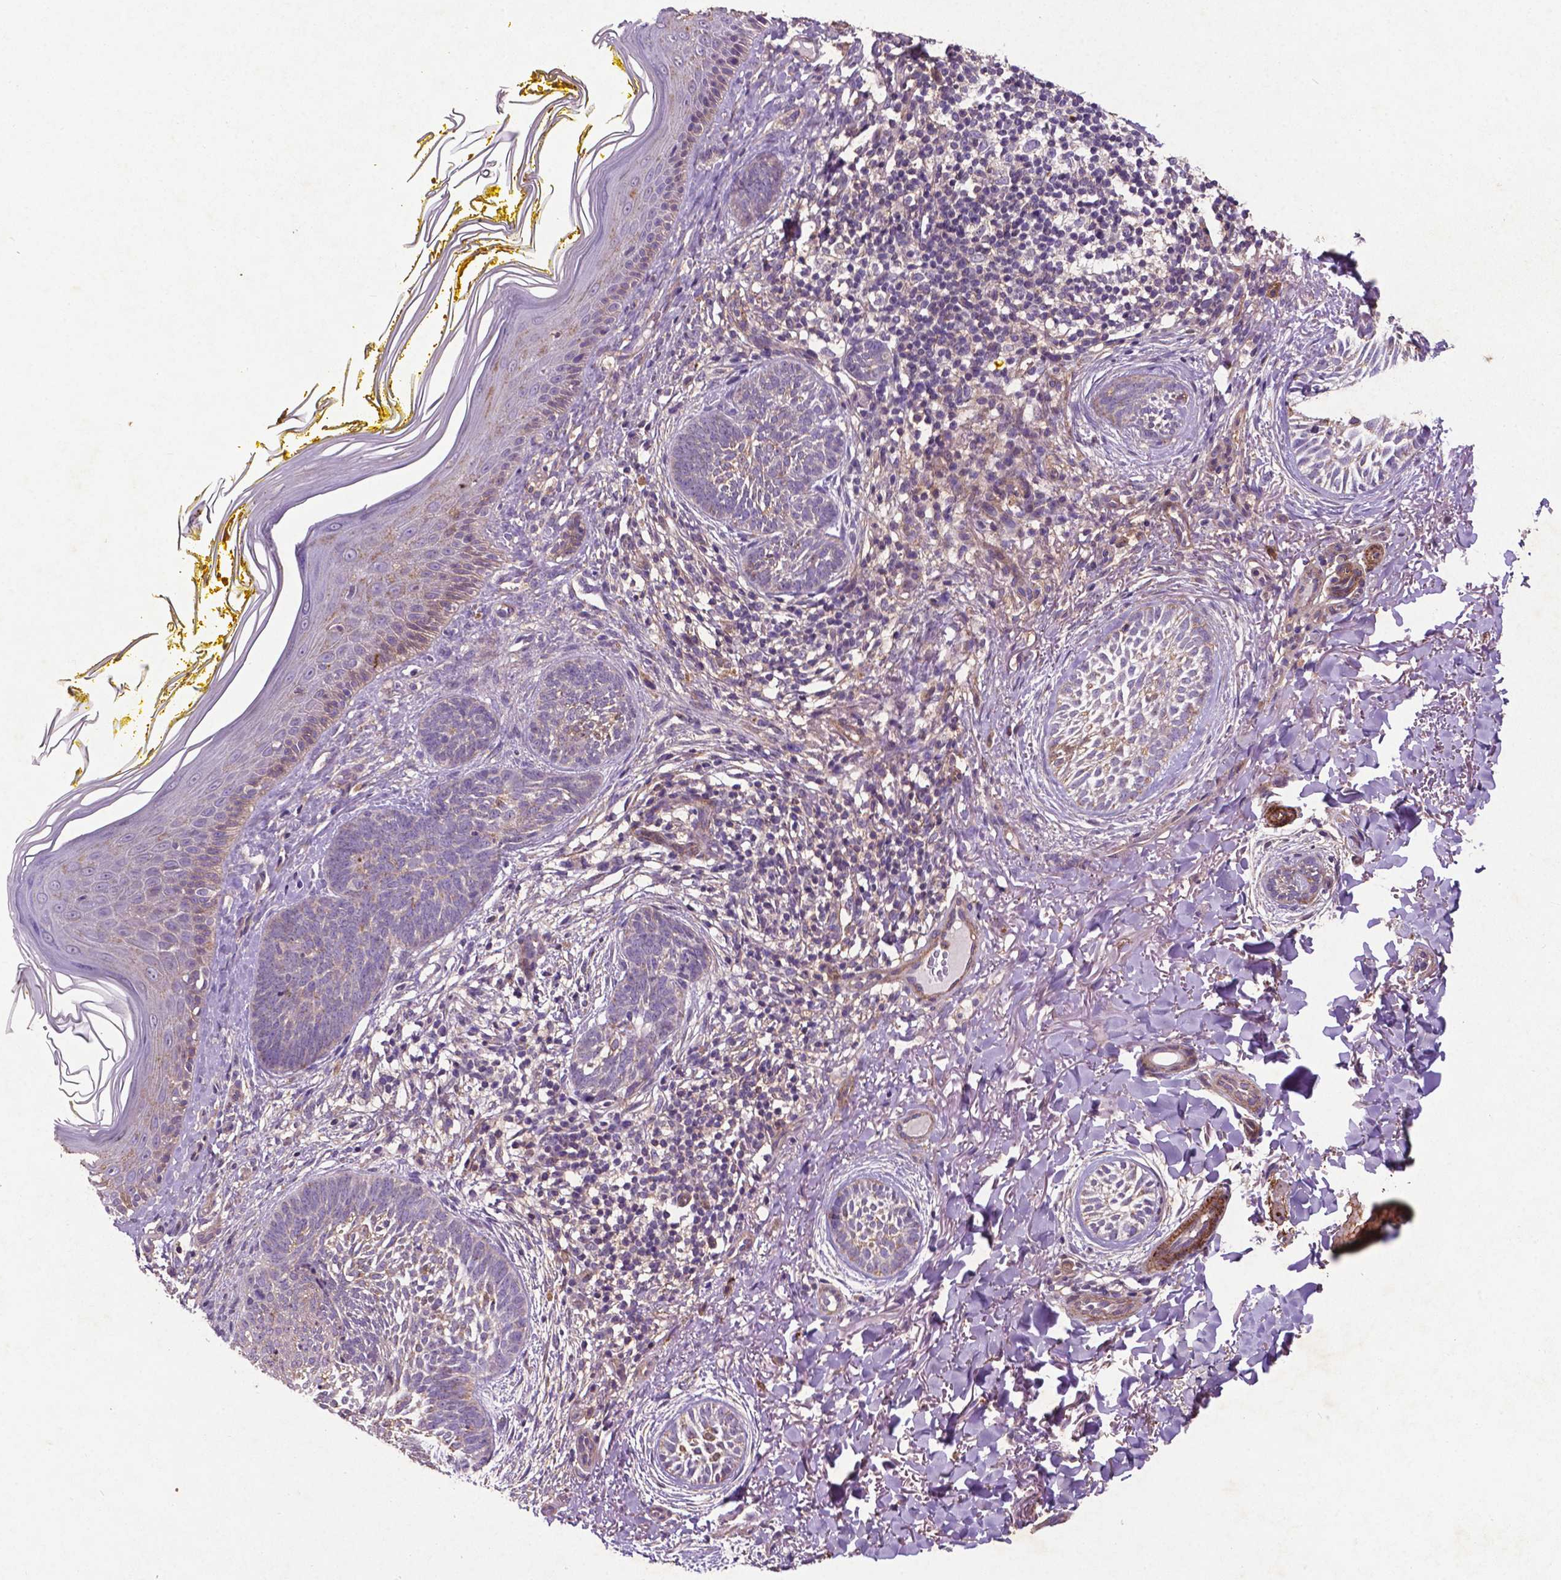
{"staining": {"intensity": "weak", "quantity": "<25%", "location": "cytoplasmic/membranous"}, "tissue": "skin cancer", "cell_type": "Tumor cells", "image_type": "cancer", "snomed": [{"axis": "morphology", "description": "Basal cell carcinoma"}, {"axis": "topography", "description": "Skin"}], "caption": "High magnification brightfield microscopy of basal cell carcinoma (skin) stained with DAB (brown) and counterstained with hematoxylin (blue): tumor cells show no significant positivity.", "gene": "RRAS", "patient": {"sex": "female", "age": 68}}